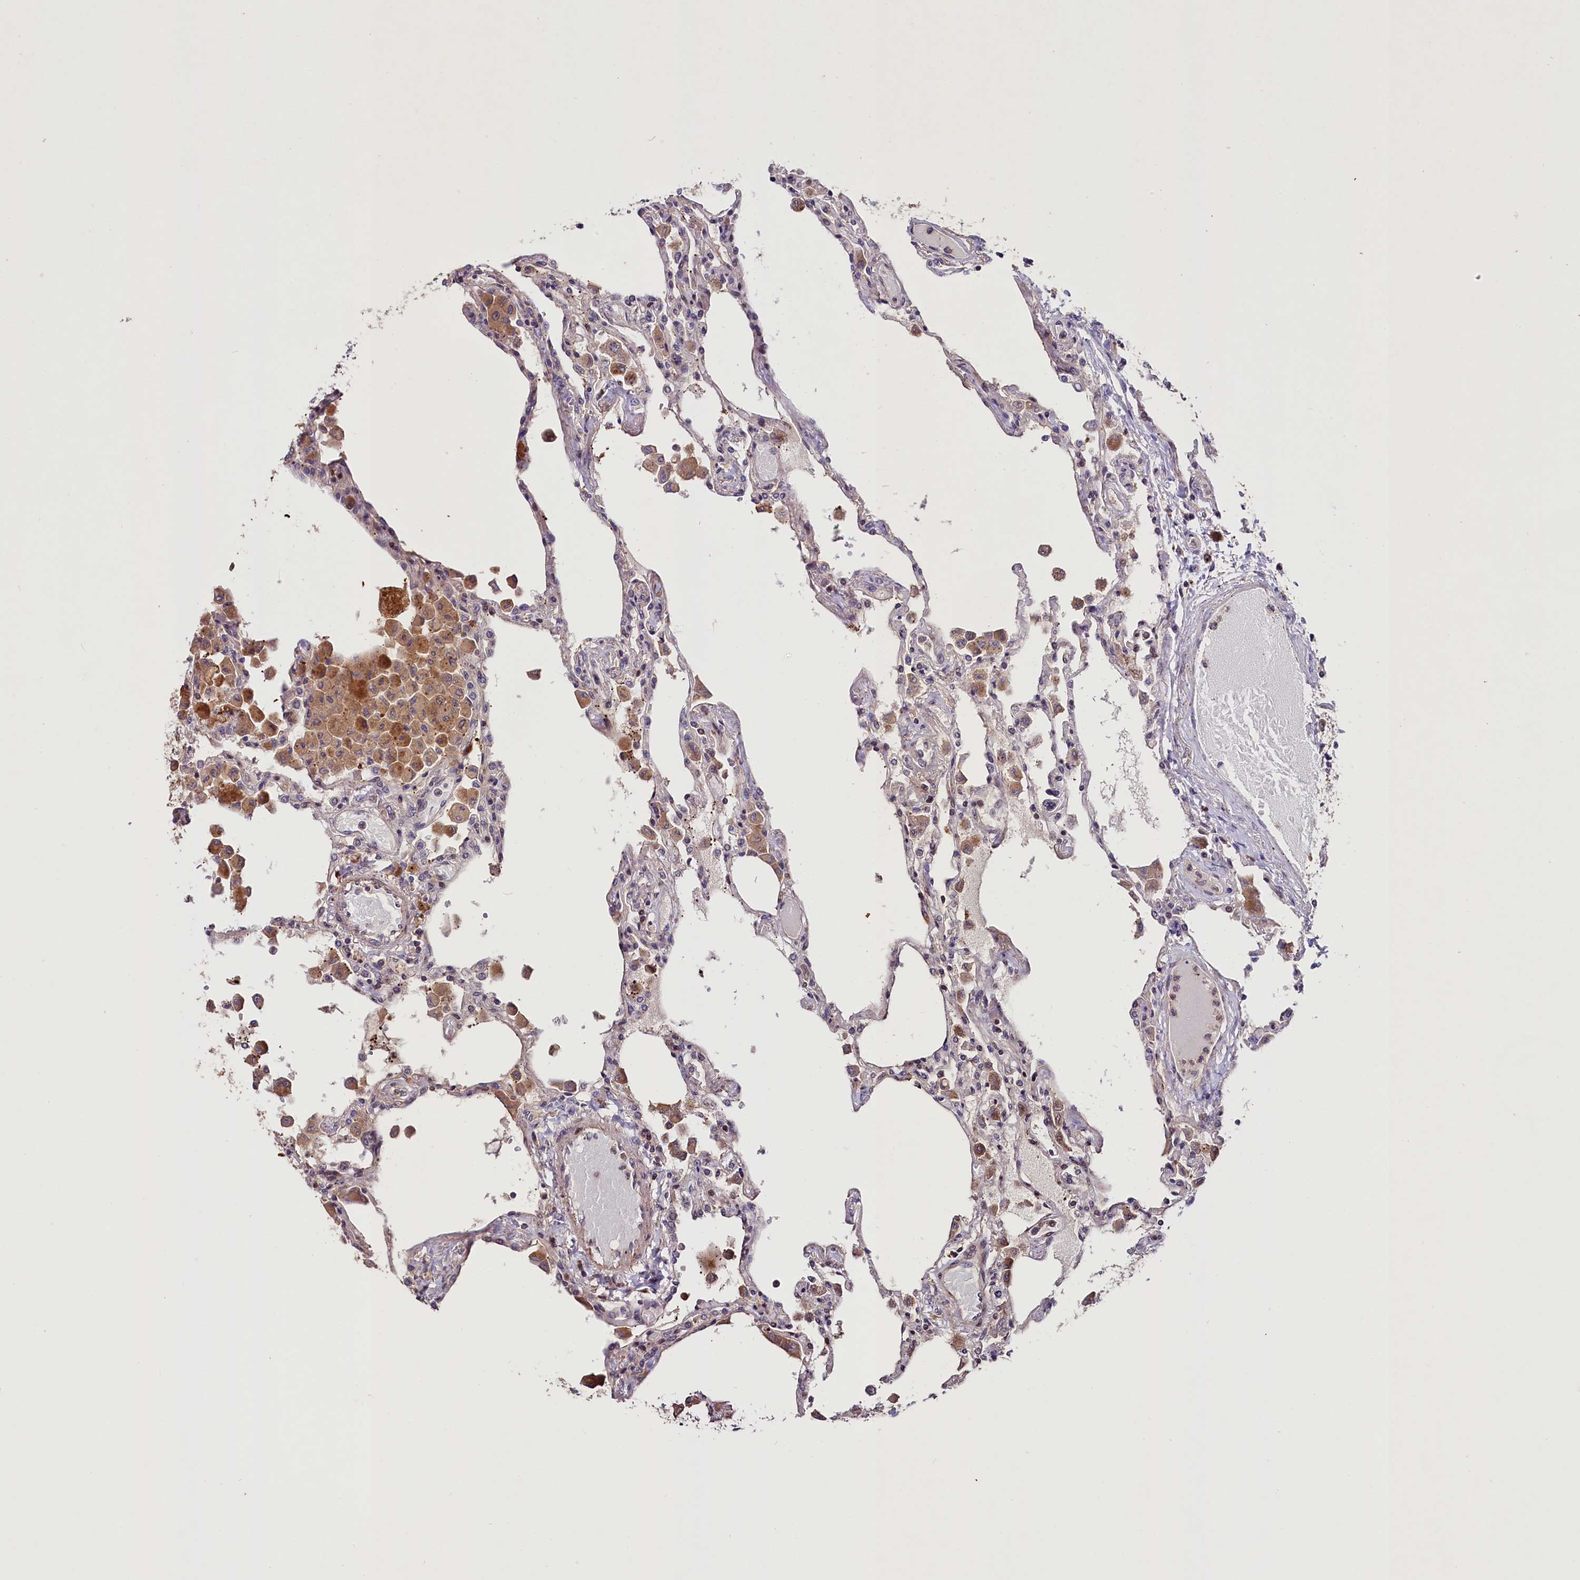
{"staining": {"intensity": "negative", "quantity": "none", "location": "none"}, "tissue": "lung", "cell_type": "Alveolar cells", "image_type": "normal", "snomed": [{"axis": "morphology", "description": "Normal tissue, NOS"}, {"axis": "topography", "description": "Bronchus"}, {"axis": "topography", "description": "Lung"}], "caption": "A photomicrograph of lung stained for a protein reveals no brown staining in alveolar cells. The staining was performed using DAB to visualize the protein expression in brown, while the nuclei were stained in blue with hematoxylin (Magnification: 20x).", "gene": "CACNA1H", "patient": {"sex": "female", "age": 49}}